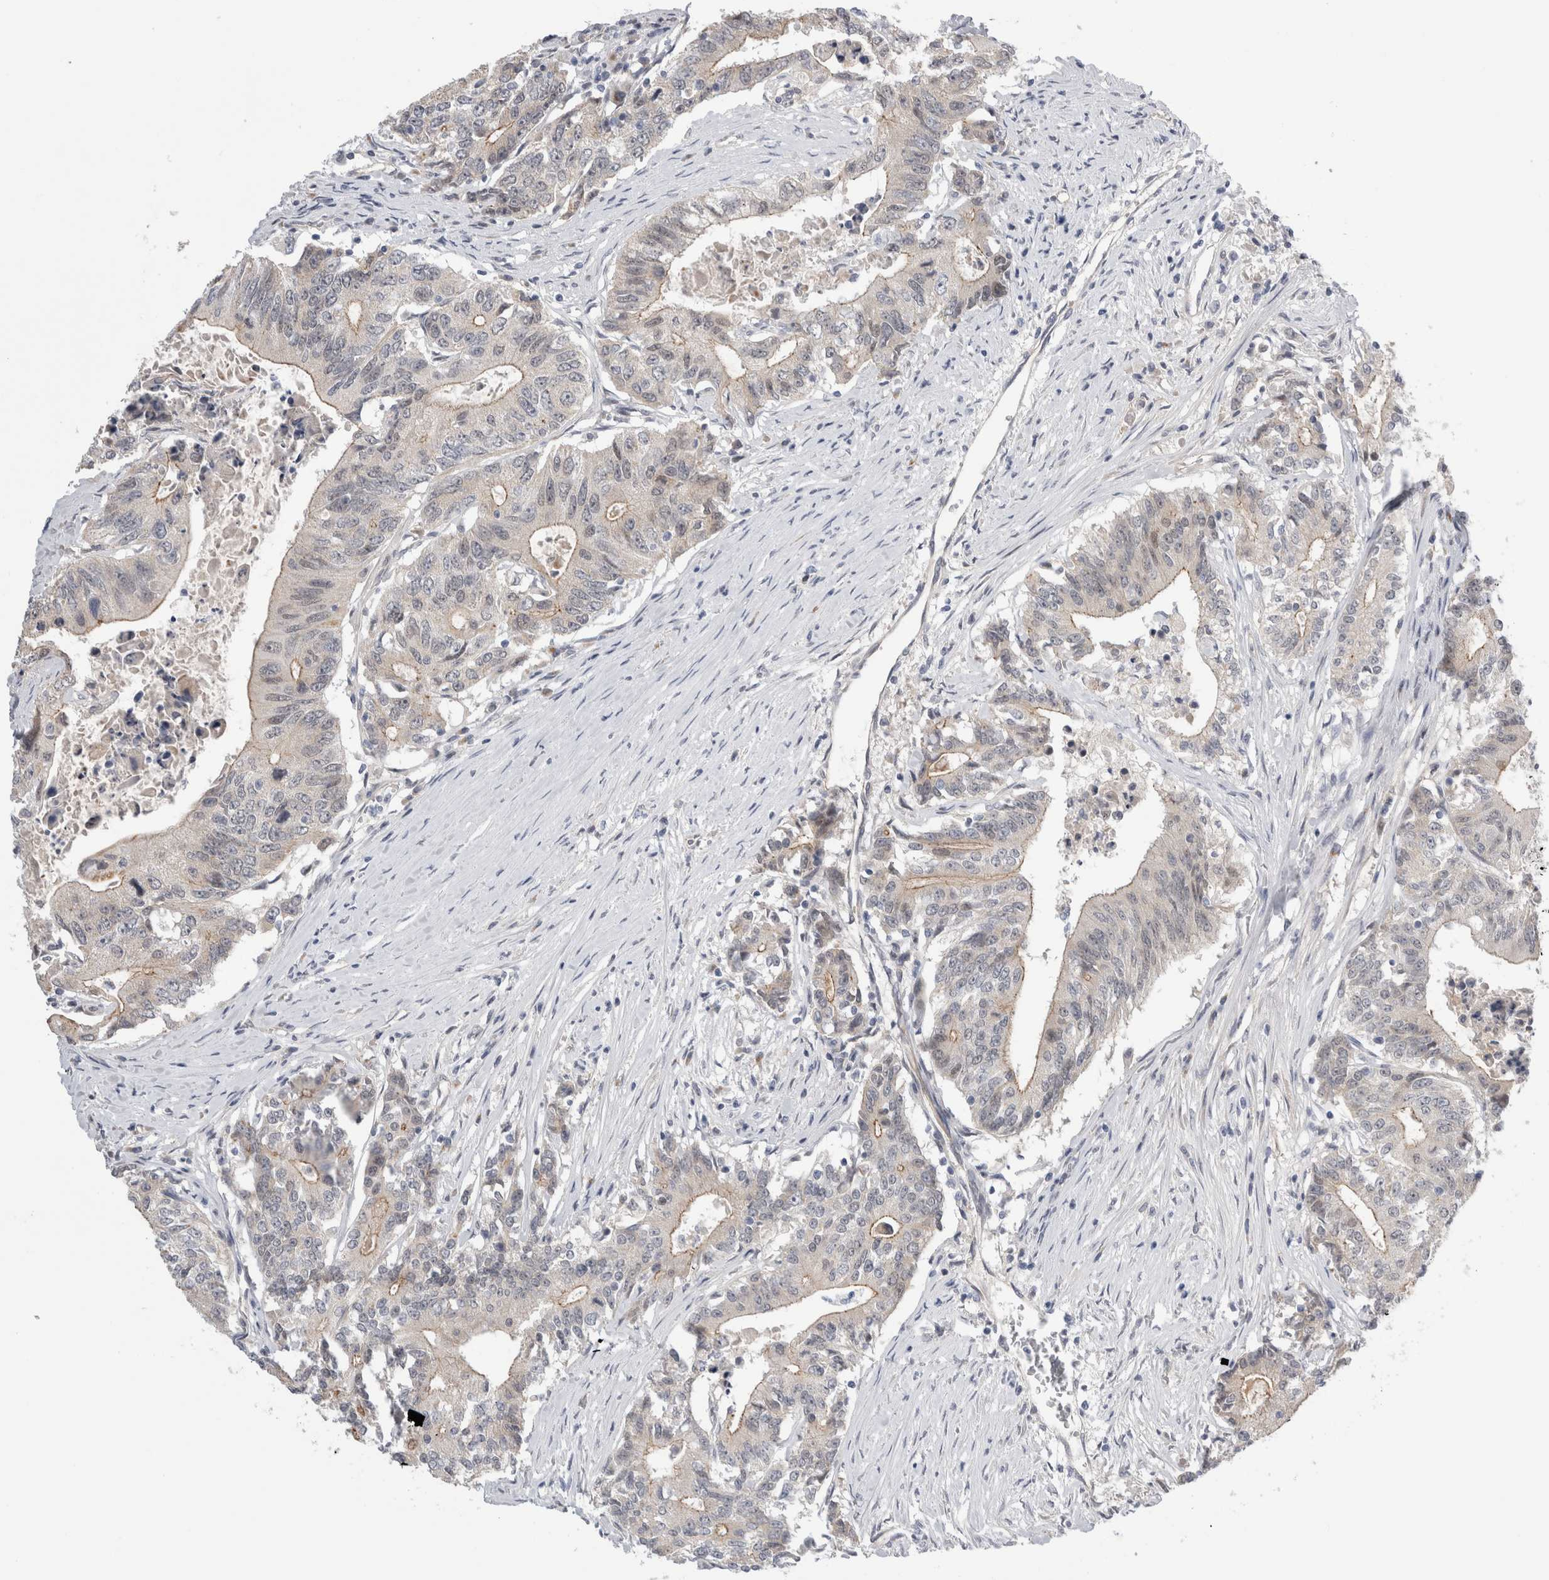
{"staining": {"intensity": "moderate", "quantity": "25%-75%", "location": "cytoplasmic/membranous,nuclear"}, "tissue": "colorectal cancer", "cell_type": "Tumor cells", "image_type": "cancer", "snomed": [{"axis": "morphology", "description": "Adenocarcinoma, NOS"}, {"axis": "topography", "description": "Colon"}], "caption": "Adenocarcinoma (colorectal) stained with a brown dye demonstrates moderate cytoplasmic/membranous and nuclear positive staining in about 25%-75% of tumor cells.", "gene": "TAFA5", "patient": {"sex": "female", "age": 77}}